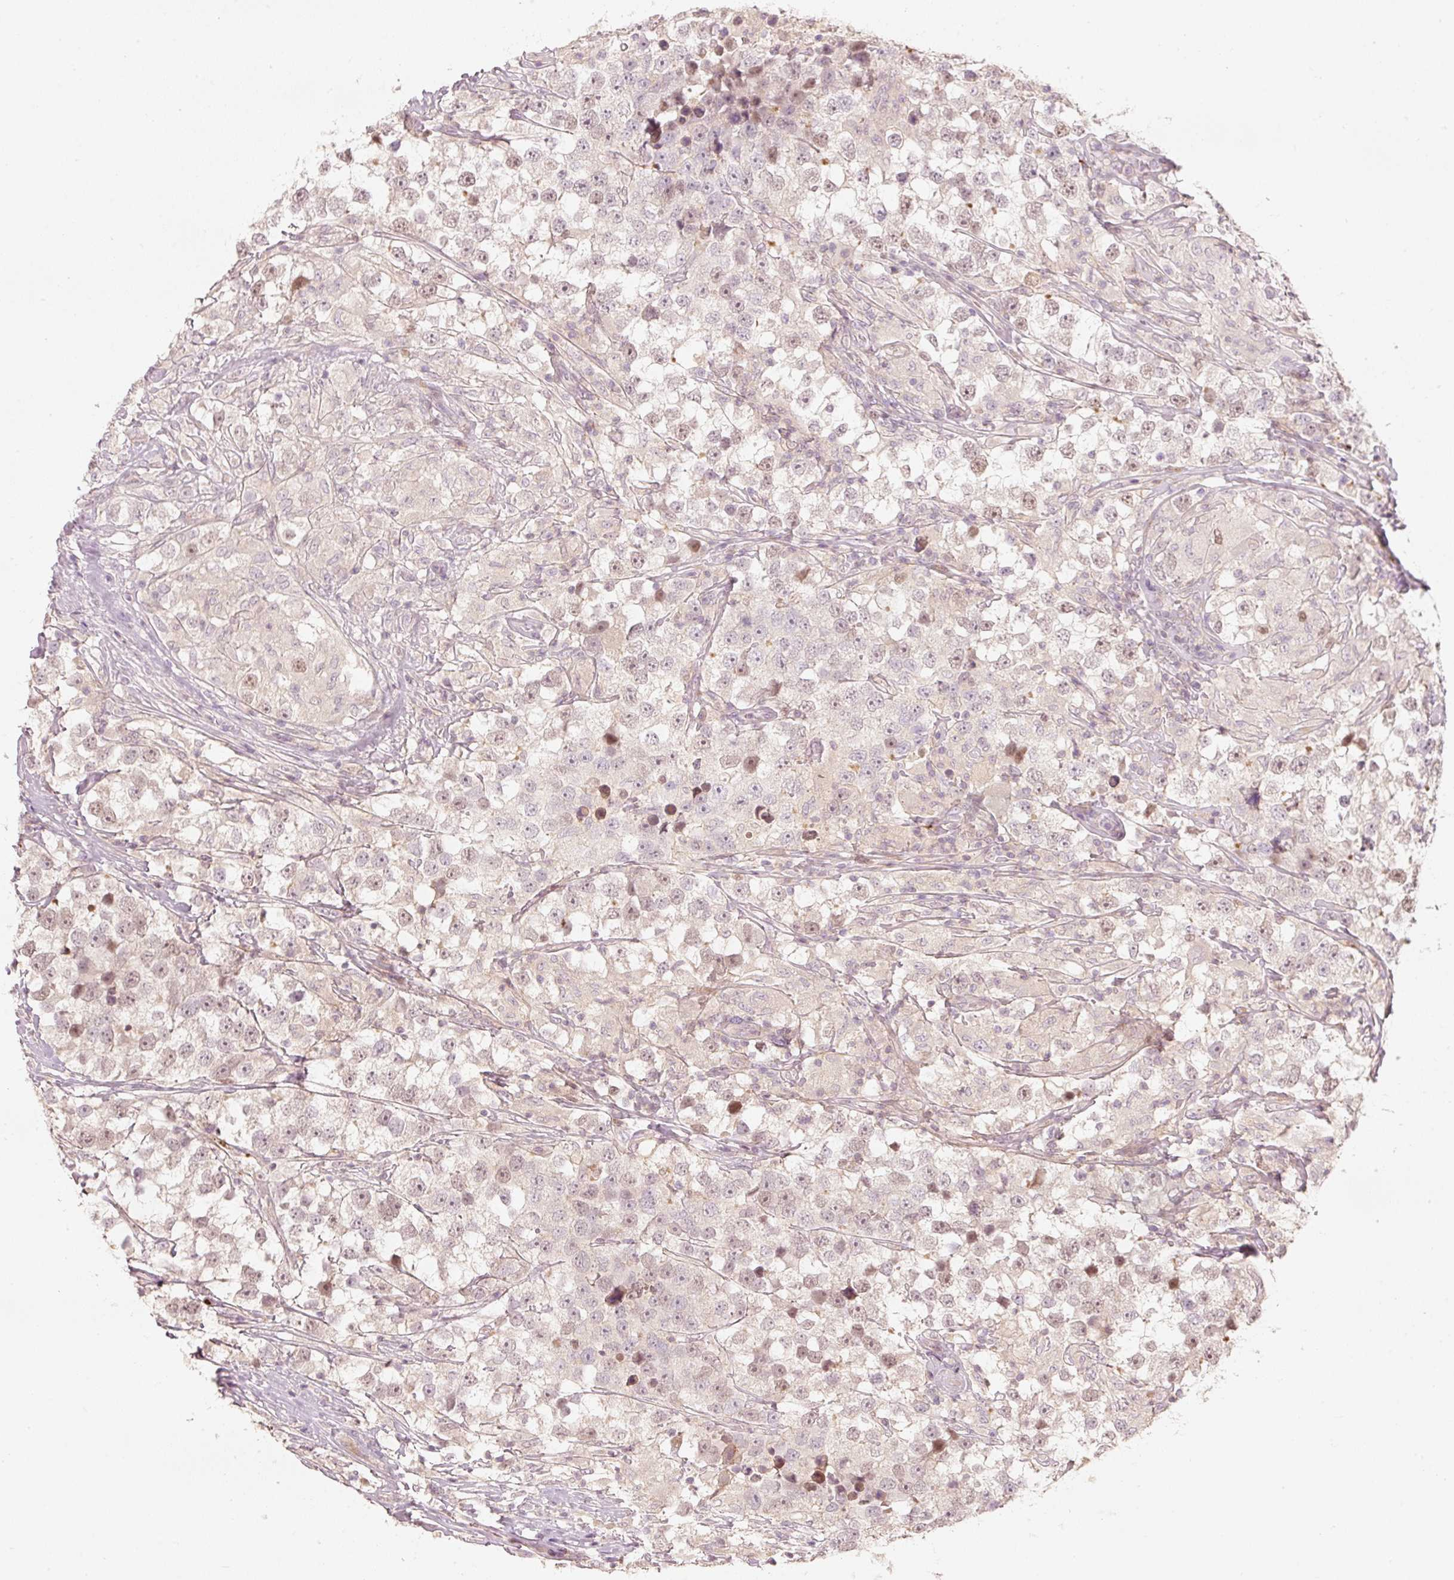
{"staining": {"intensity": "weak", "quantity": "<25%", "location": "nuclear"}, "tissue": "testis cancer", "cell_type": "Tumor cells", "image_type": "cancer", "snomed": [{"axis": "morphology", "description": "Seminoma, NOS"}, {"axis": "topography", "description": "Testis"}], "caption": "Histopathology image shows no protein staining in tumor cells of seminoma (testis) tissue.", "gene": "TREX2", "patient": {"sex": "male", "age": 46}}